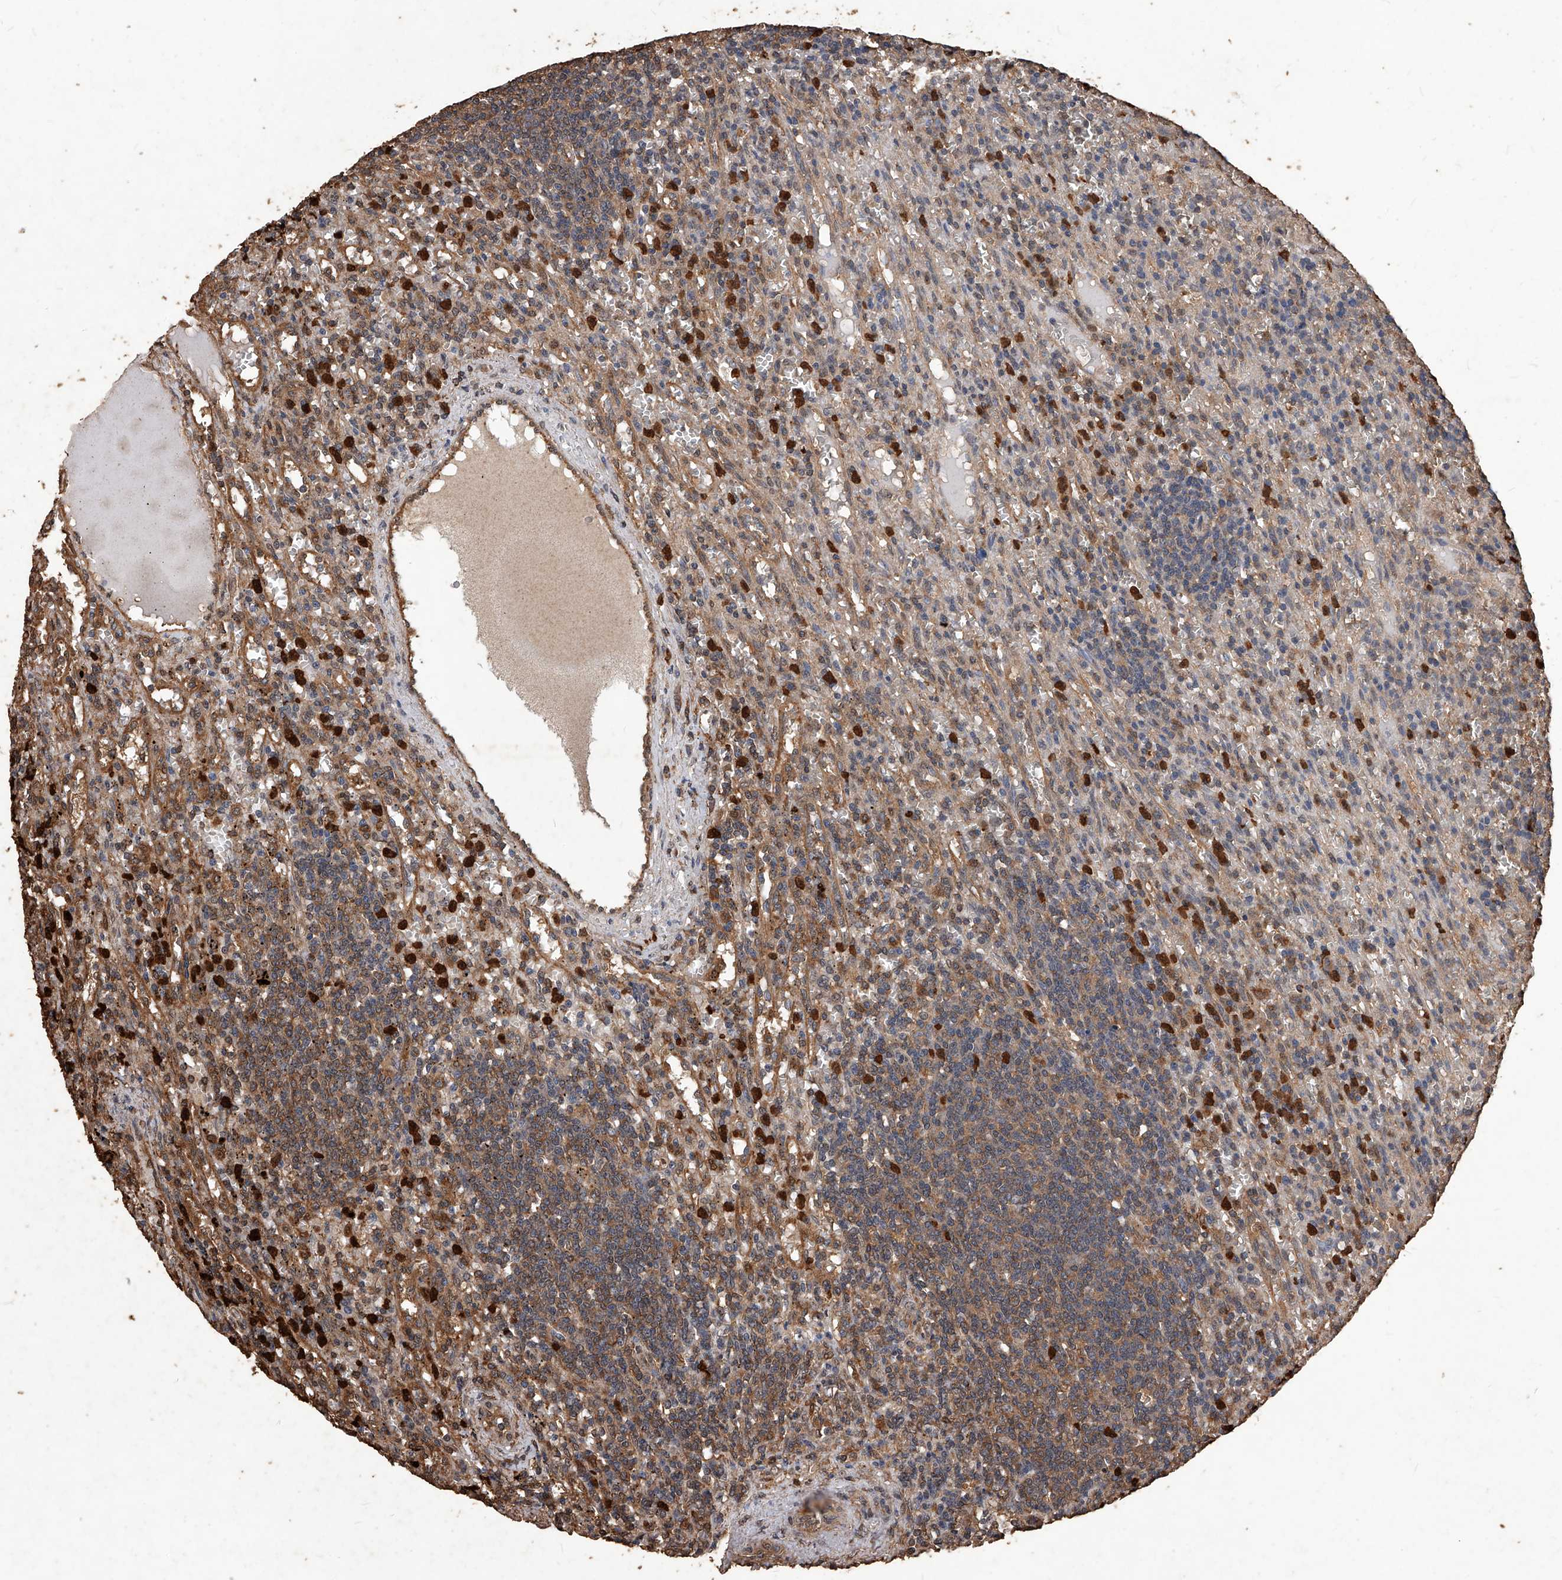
{"staining": {"intensity": "moderate", "quantity": ">75%", "location": "cytoplasmic/membranous"}, "tissue": "lymphoma", "cell_type": "Tumor cells", "image_type": "cancer", "snomed": [{"axis": "morphology", "description": "Malignant lymphoma, non-Hodgkin's type, Low grade"}, {"axis": "topography", "description": "Spleen"}], "caption": "IHC staining of lymphoma, which demonstrates medium levels of moderate cytoplasmic/membranous expression in about >75% of tumor cells indicating moderate cytoplasmic/membranous protein staining. The staining was performed using DAB (3,3'-diaminobenzidine) (brown) for protein detection and nuclei were counterstained in hematoxylin (blue).", "gene": "UCP2", "patient": {"sex": "male", "age": 76}}